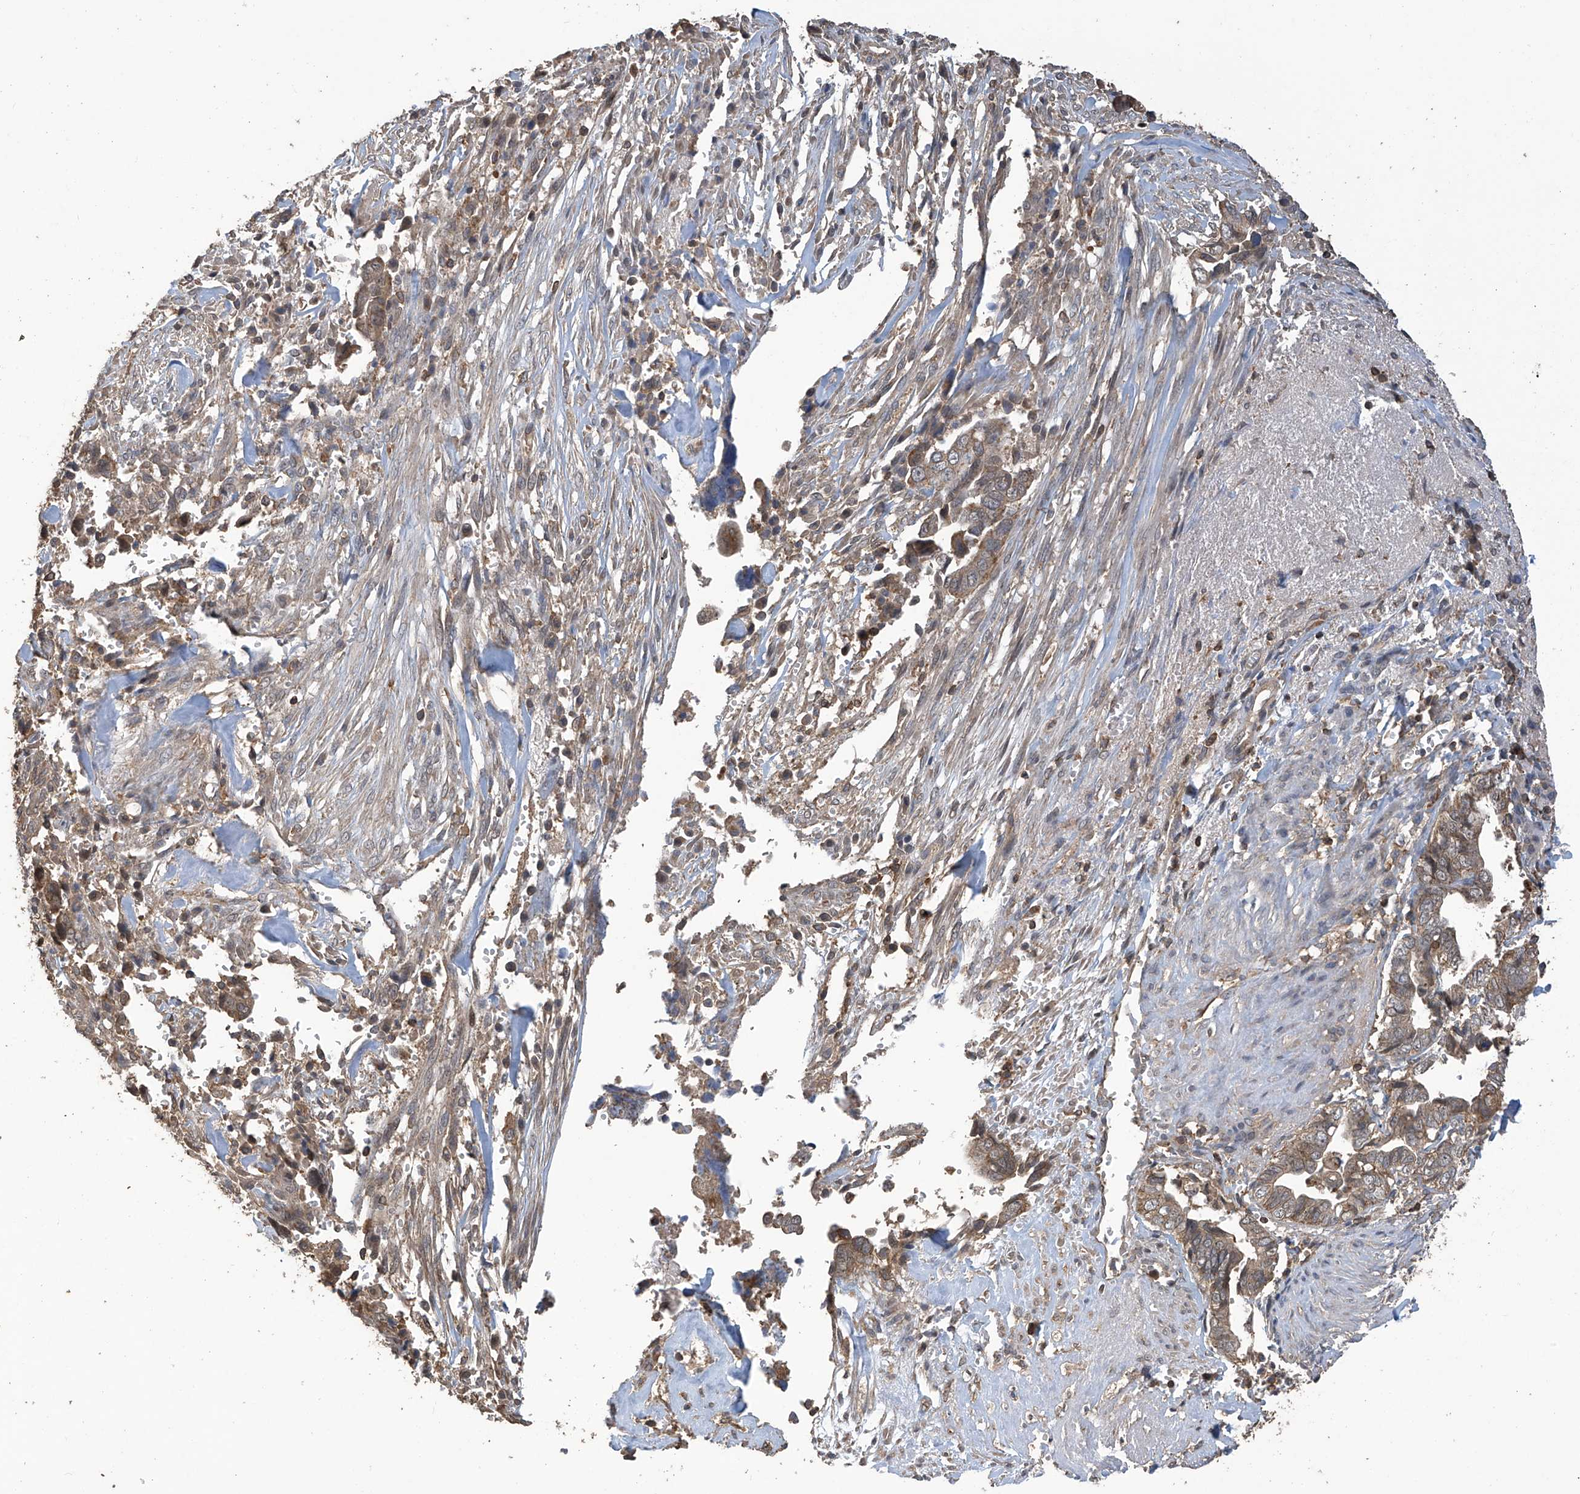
{"staining": {"intensity": "weak", "quantity": ">75%", "location": "cytoplasmic/membranous"}, "tissue": "liver cancer", "cell_type": "Tumor cells", "image_type": "cancer", "snomed": [{"axis": "morphology", "description": "Cholangiocarcinoma"}, {"axis": "topography", "description": "Liver"}], "caption": "Tumor cells reveal low levels of weak cytoplasmic/membranous positivity in approximately >75% of cells in liver cancer.", "gene": "COX10", "patient": {"sex": "female", "age": 79}}